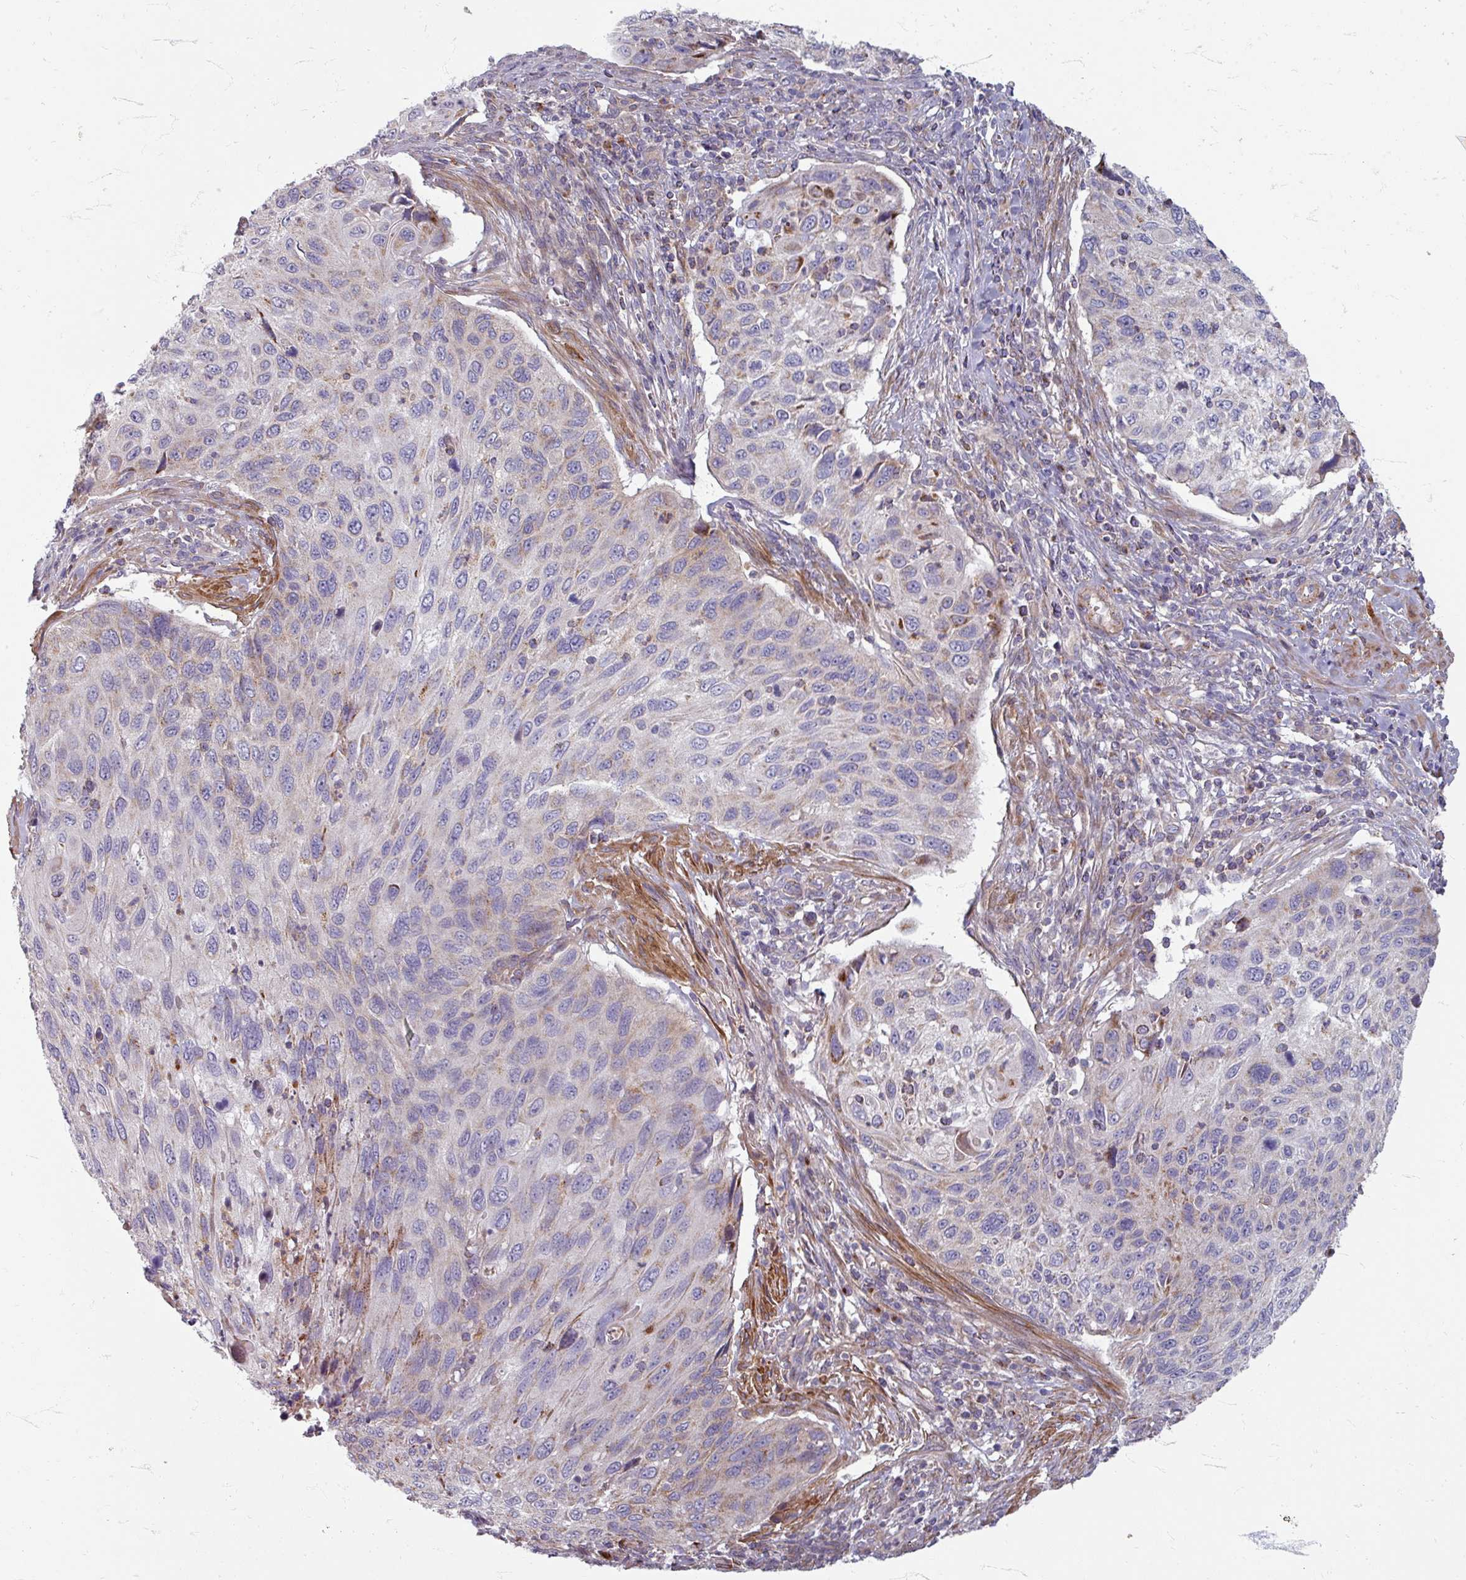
{"staining": {"intensity": "negative", "quantity": "none", "location": "none"}, "tissue": "cervical cancer", "cell_type": "Tumor cells", "image_type": "cancer", "snomed": [{"axis": "morphology", "description": "Squamous cell carcinoma, NOS"}, {"axis": "topography", "description": "Cervix"}], "caption": "Human cervical squamous cell carcinoma stained for a protein using immunohistochemistry shows no expression in tumor cells.", "gene": "GABARAPL1", "patient": {"sex": "female", "age": 70}}